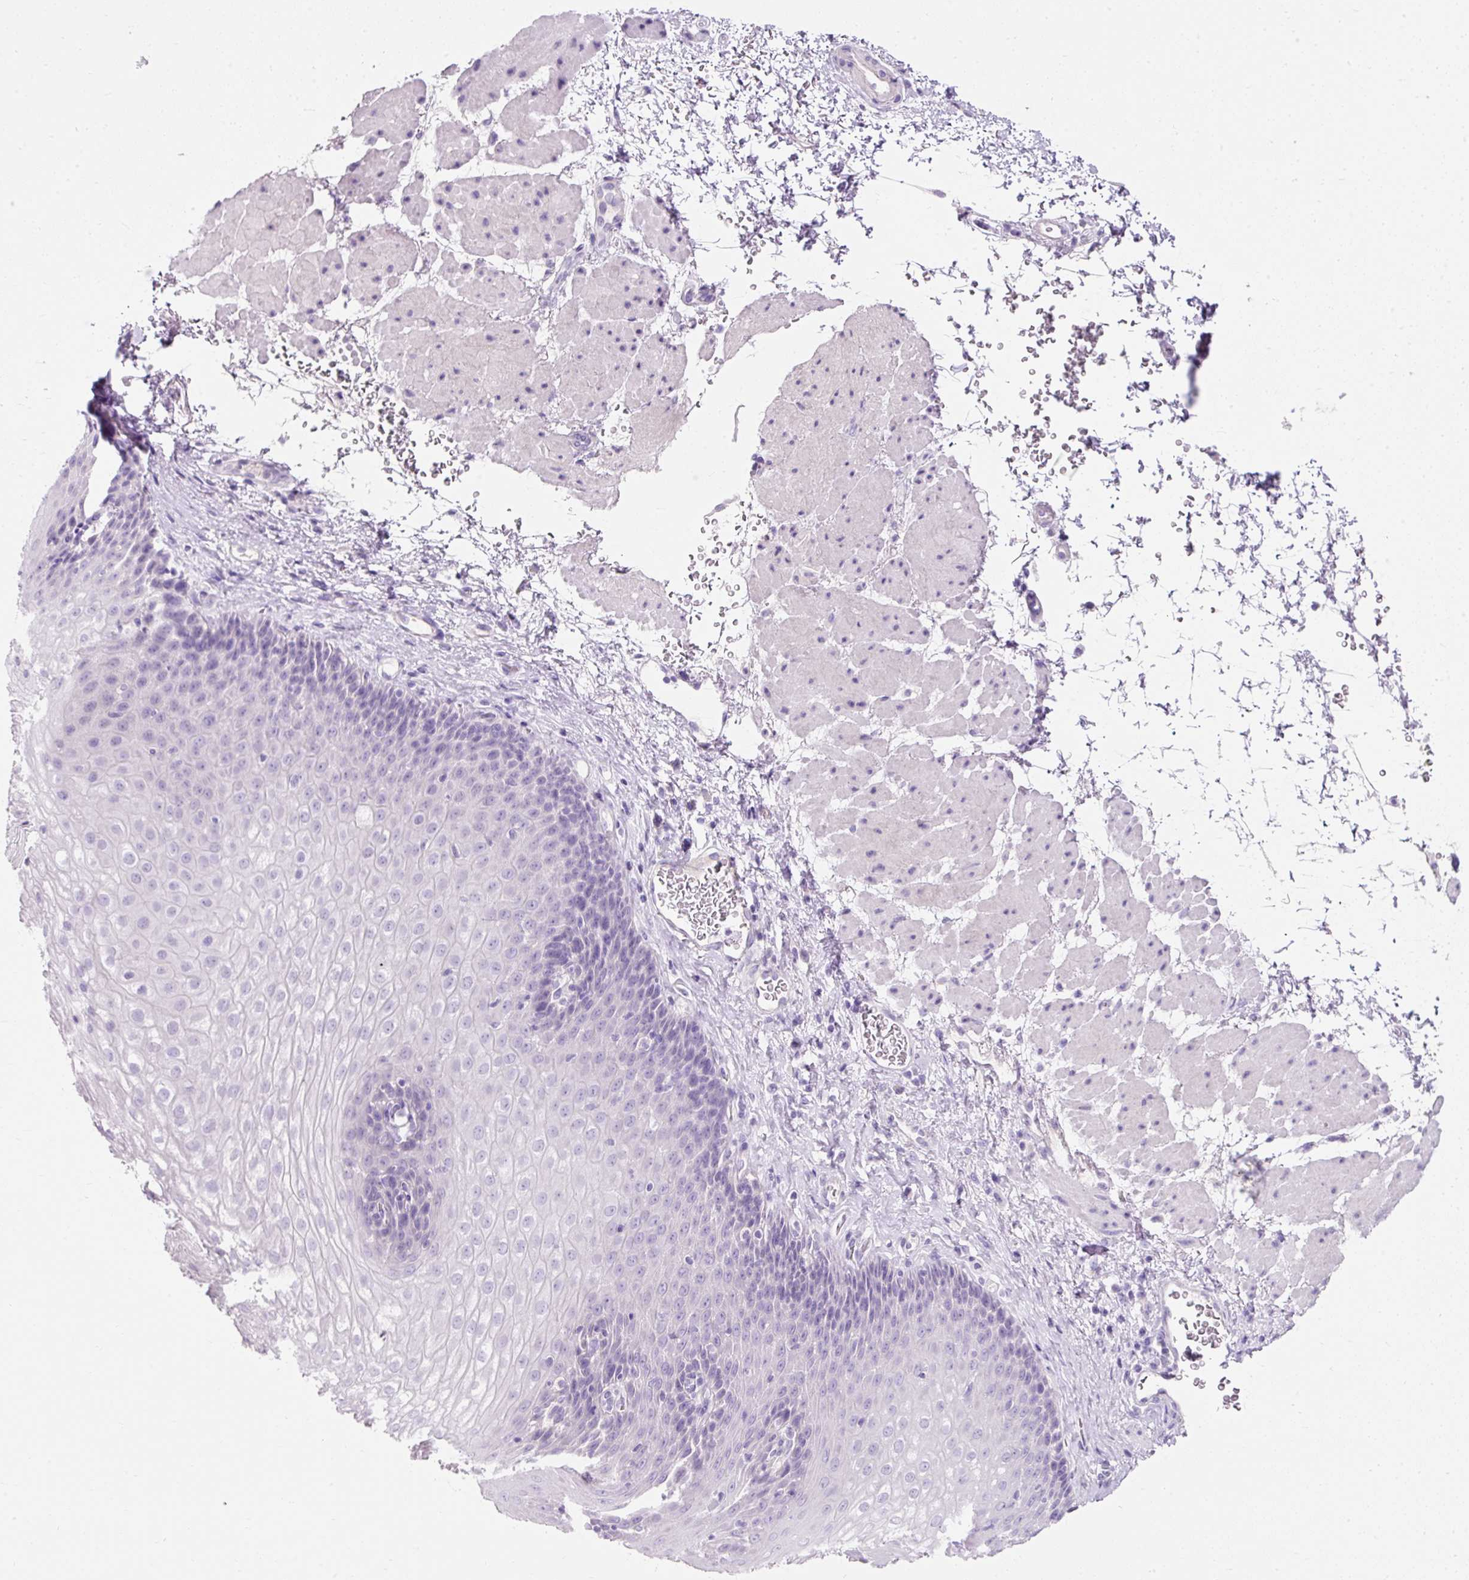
{"staining": {"intensity": "negative", "quantity": "none", "location": "none"}, "tissue": "esophagus", "cell_type": "Squamous epithelial cells", "image_type": "normal", "snomed": [{"axis": "morphology", "description": "Normal tissue, NOS"}, {"axis": "topography", "description": "Esophagus"}], "caption": "Squamous epithelial cells show no significant staining in normal esophagus. (Stains: DAB IHC with hematoxylin counter stain, Microscopy: brightfield microscopy at high magnification).", "gene": "TMEM213", "patient": {"sex": "female", "age": 66}}